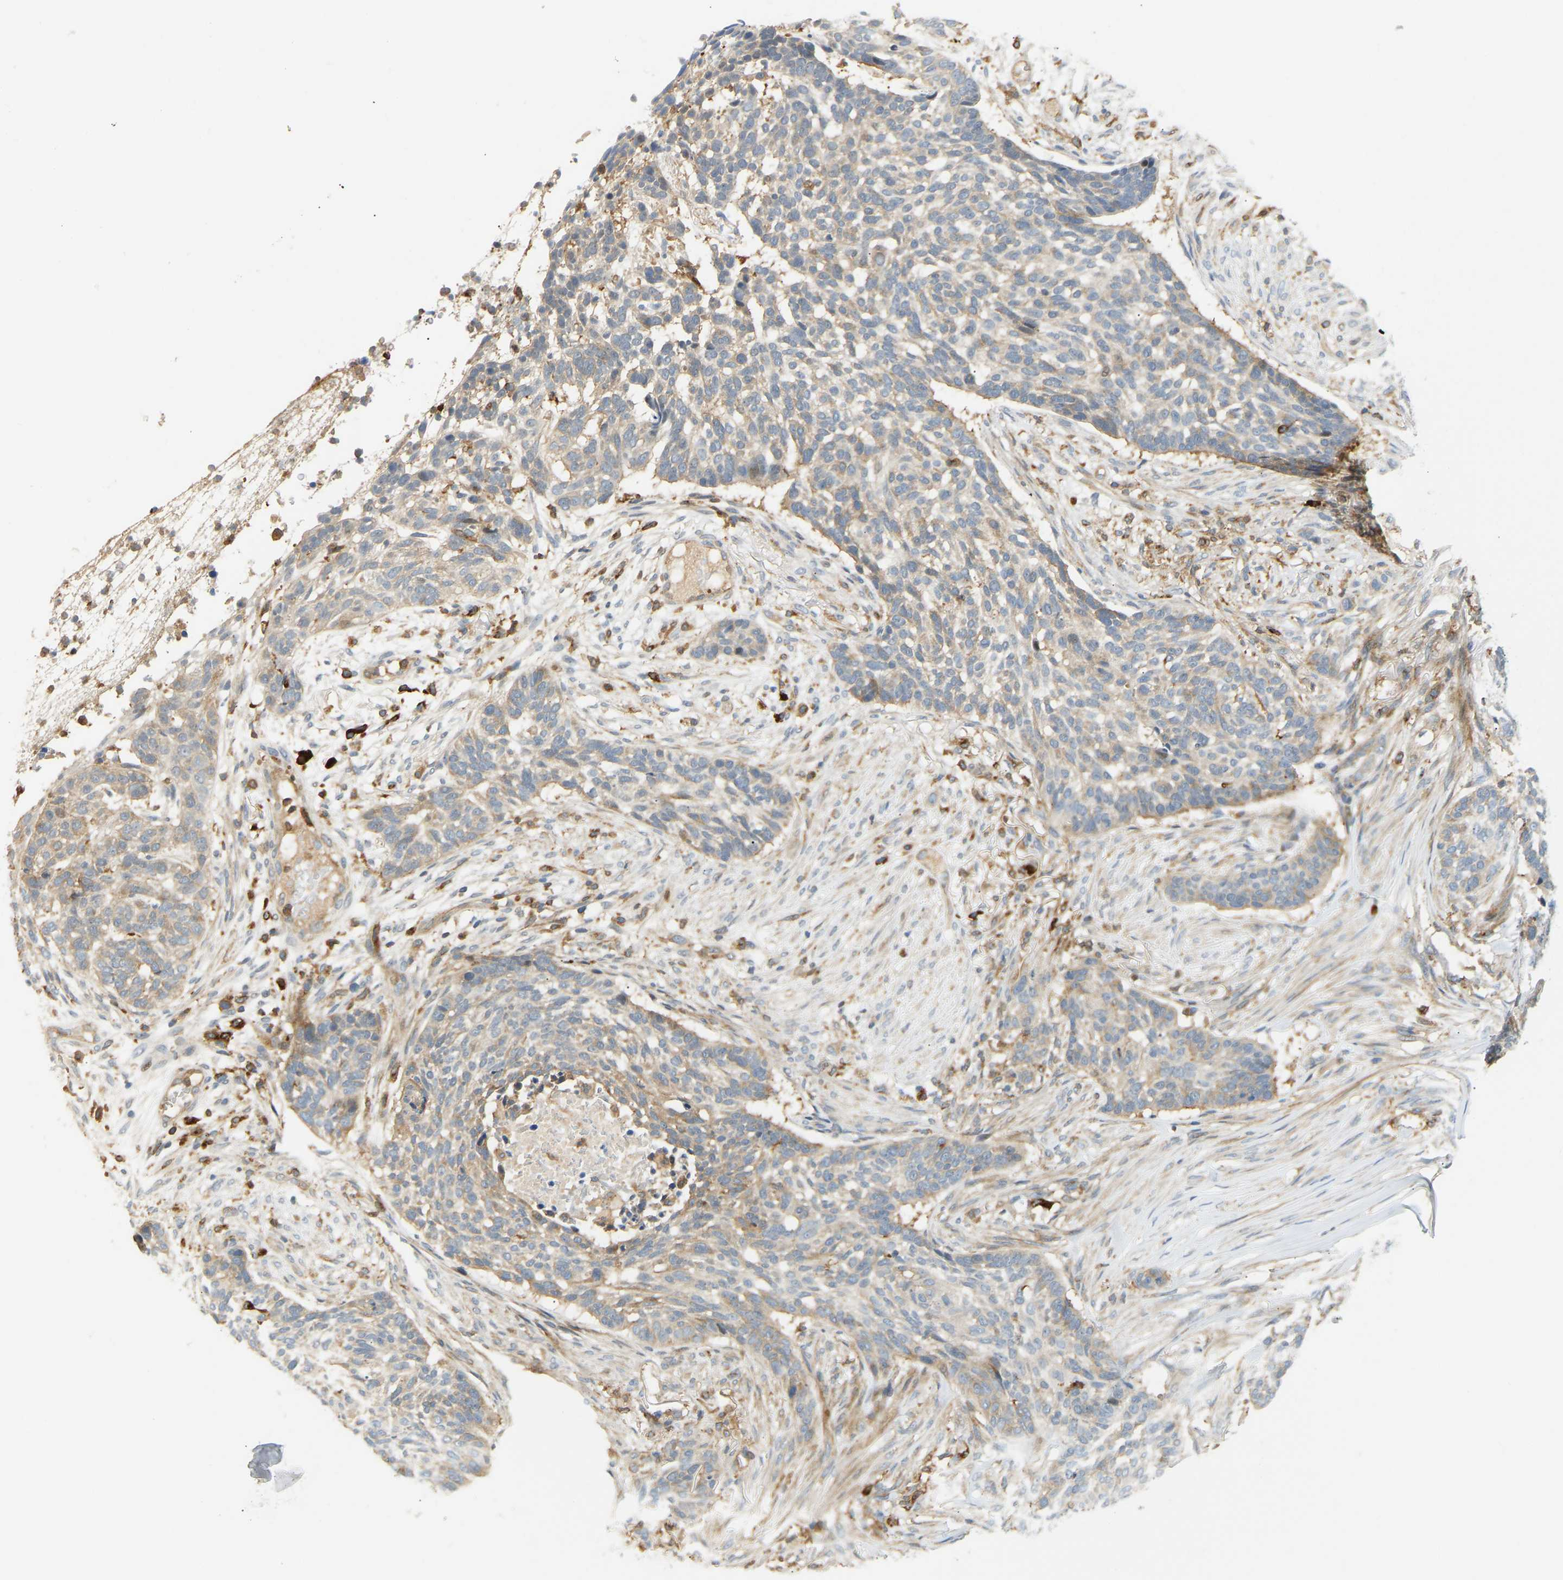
{"staining": {"intensity": "weak", "quantity": "25%-75%", "location": "cytoplasmic/membranous"}, "tissue": "skin cancer", "cell_type": "Tumor cells", "image_type": "cancer", "snomed": [{"axis": "morphology", "description": "Basal cell carcinoma"}, {"axis": "topography", "description": "Skin"}], "caption": "Weak cytoplasmic/membranous protein expression is seen in approximately 25%-75% of tumor cells in basal cell carcinoma (skin).", "gene": "PLCG2", "patient": {"sex": "male", "age": 85}}